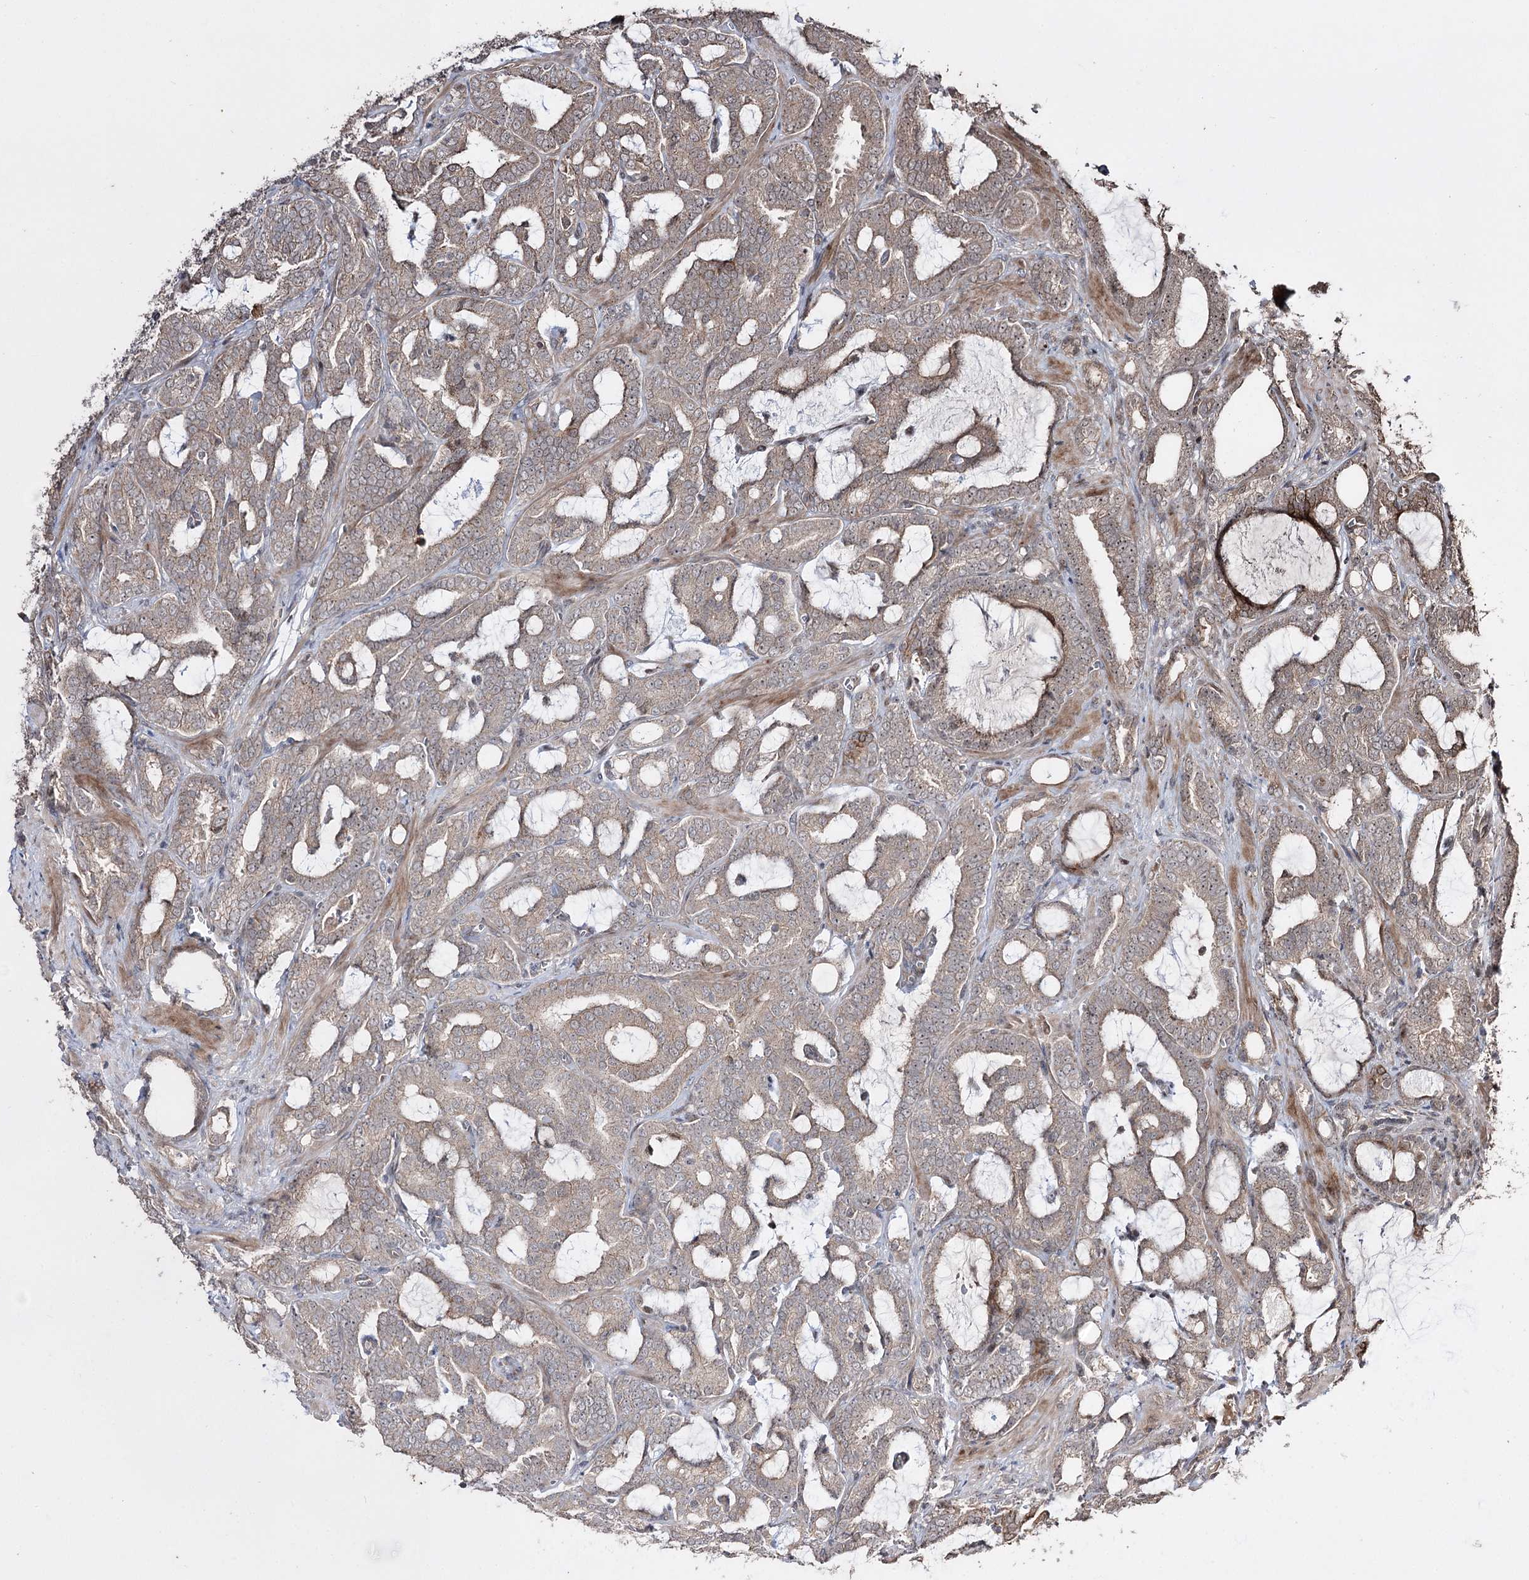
{"staining": {"intensity": "weak", "quantity": ">75%", "location": "cytoplasmic/membranous"}, "tissue": "prostate cancer", "cell_type": "Tumor cells", "image_type": "cancer", "snomed": [{"axis": "morphology", "description": "Adenocarcinoma, High grade"}, {"axis": "topography", "description": "Prostate and seminal vesicle, NOS"}], "caption": "A low amount of weak cytoplasmic/membranous expression is present in about >75% of tumor cells in prostate cancer tissue. (DAB (3,3'-diaminobenzidine) IHC, brown staining for protein, blue staining for nuclei).", "gene": "CPNE8", "patient": {"sex": "male", "age": 67}}